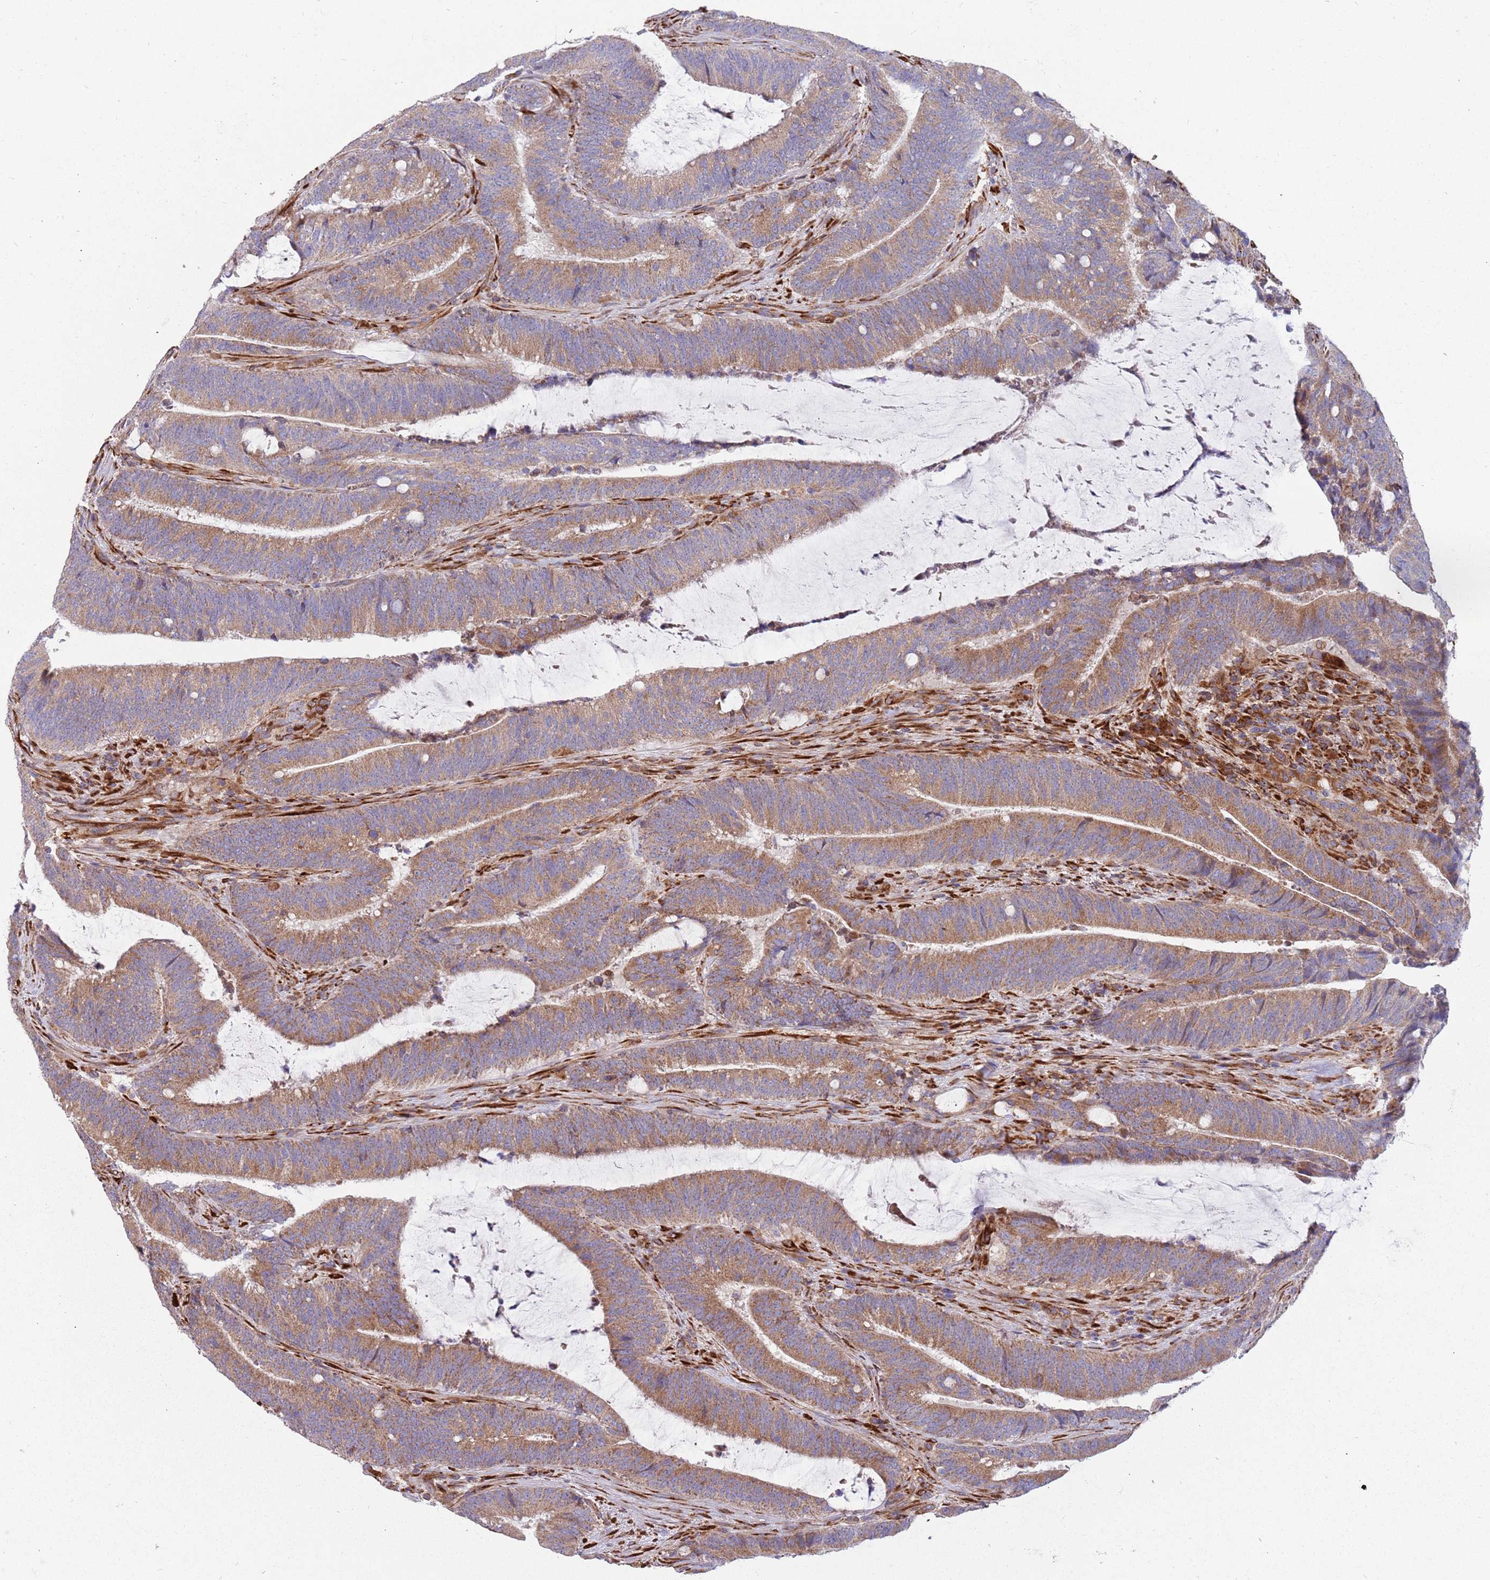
{"staining": {"intensity": "moderate", "quantity": ">75%", "location": "cytoplasmic/membranous"}, "tissue": "colorectal cancer", "cell_type": "Tumor cells", "image_type": "cancer", "snomed": [{"axis": "morphology", "description": "Adenocarcinoma, NOS"}, {"axis": "topography", "description": "Colon"}], "caption": "This is a photomicrograph of immunohistochemistry staining of adenocarcinoma (colorectal), which shows moderate expression in the cytoplasmic/membranous of tumor cells.", "gene": "ARMCX6", "patient": {"sex": "female", "age": 43}}